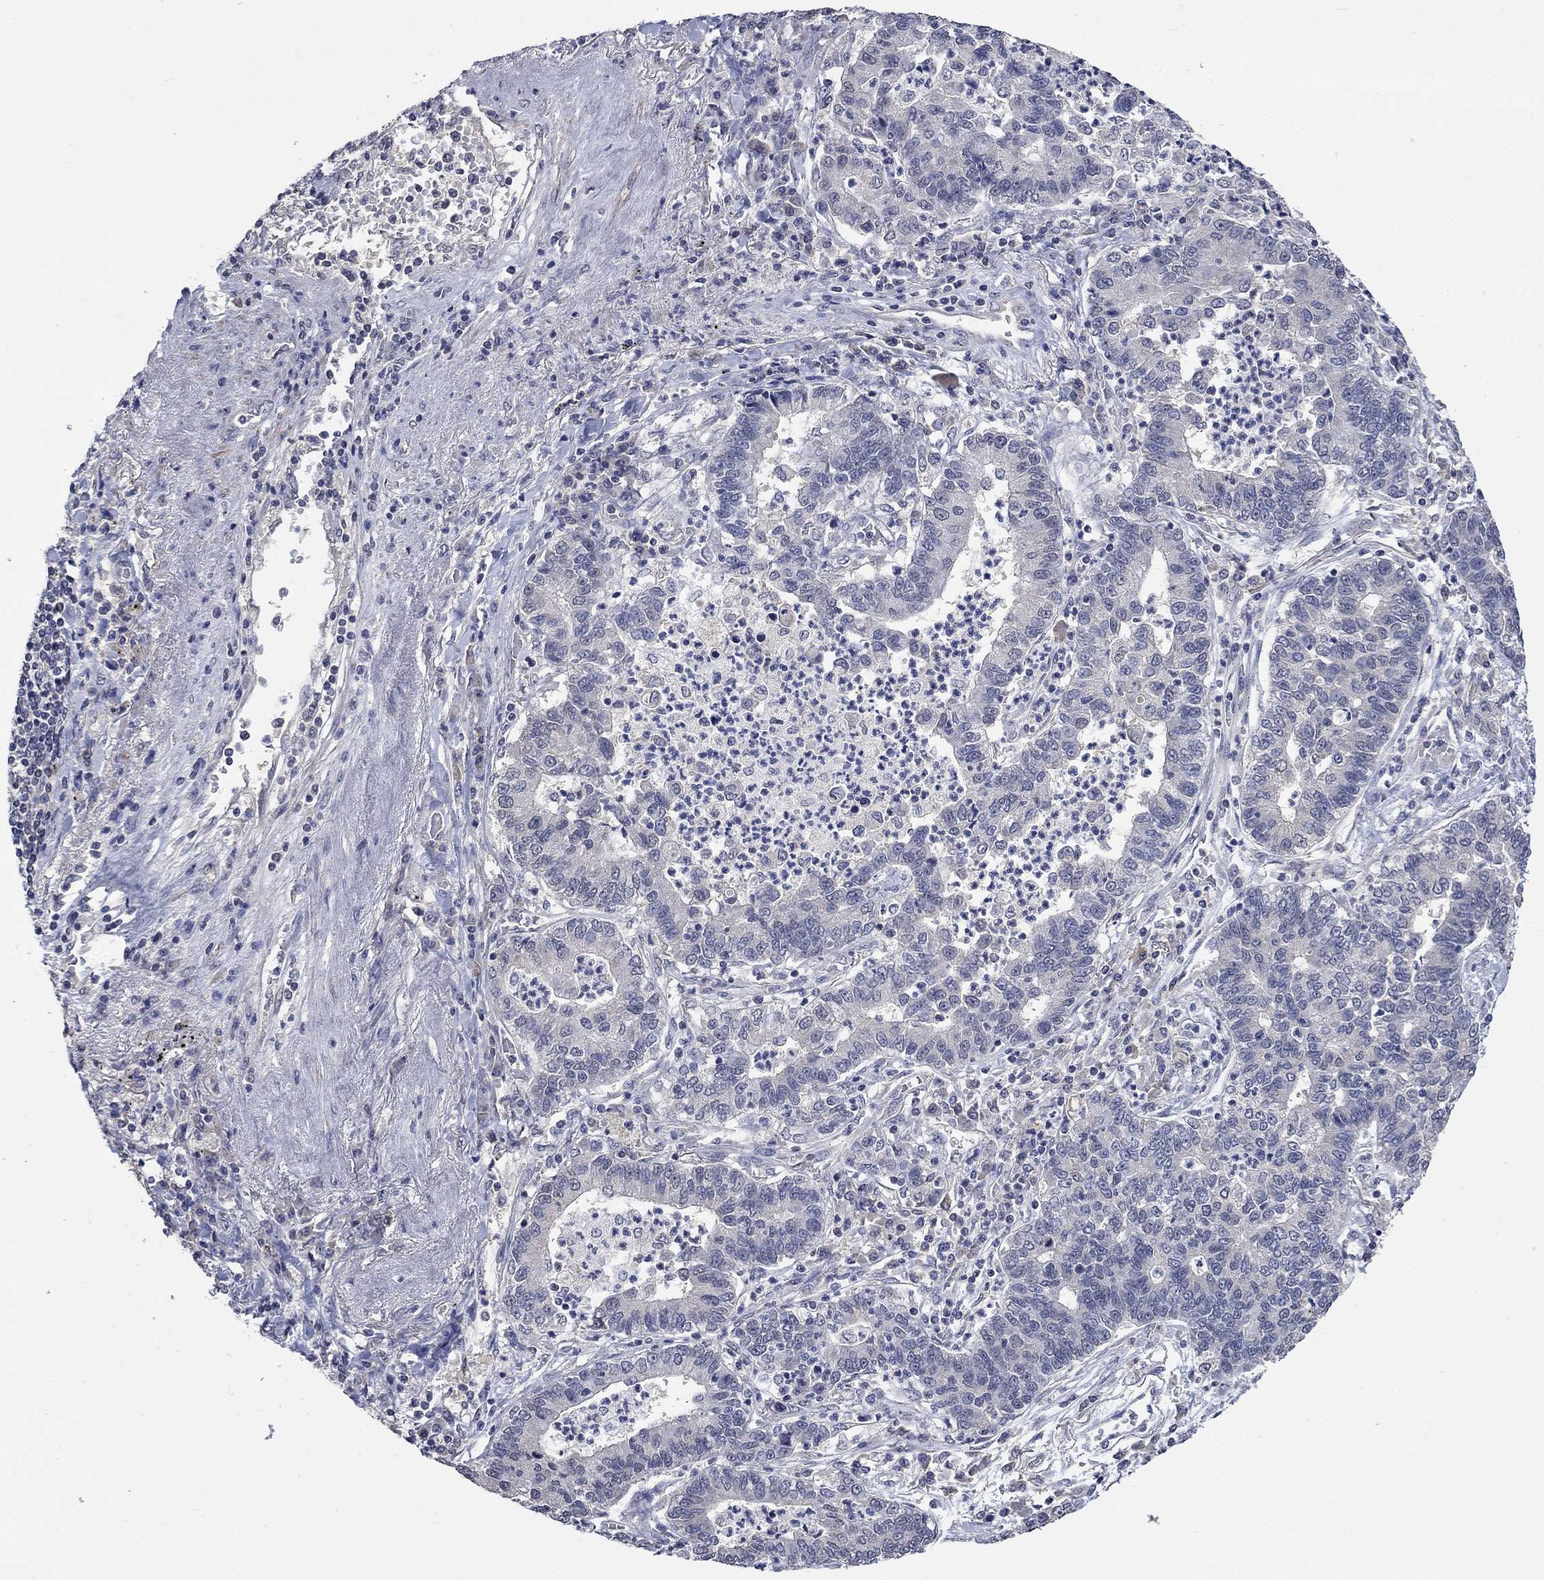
{"staining": {"intensity": "negative", "quantity": "none", "location": "none"}, "tissue": "lung cancer", "cell_type": "Tumor cells", "image_type": "cancer", "snomed": [{"axis": "morphology", "description": "Adenocarcinoma, NOS"}, {"axis": "topography", "description": "Lung"}], "caption": "Adenocarcinoma (lung) was stained to show a protein in brown. There is no significant expression in tumor cells.", "gene": "ZBTB18", "patient": {"sex": "female", "age": 57}}